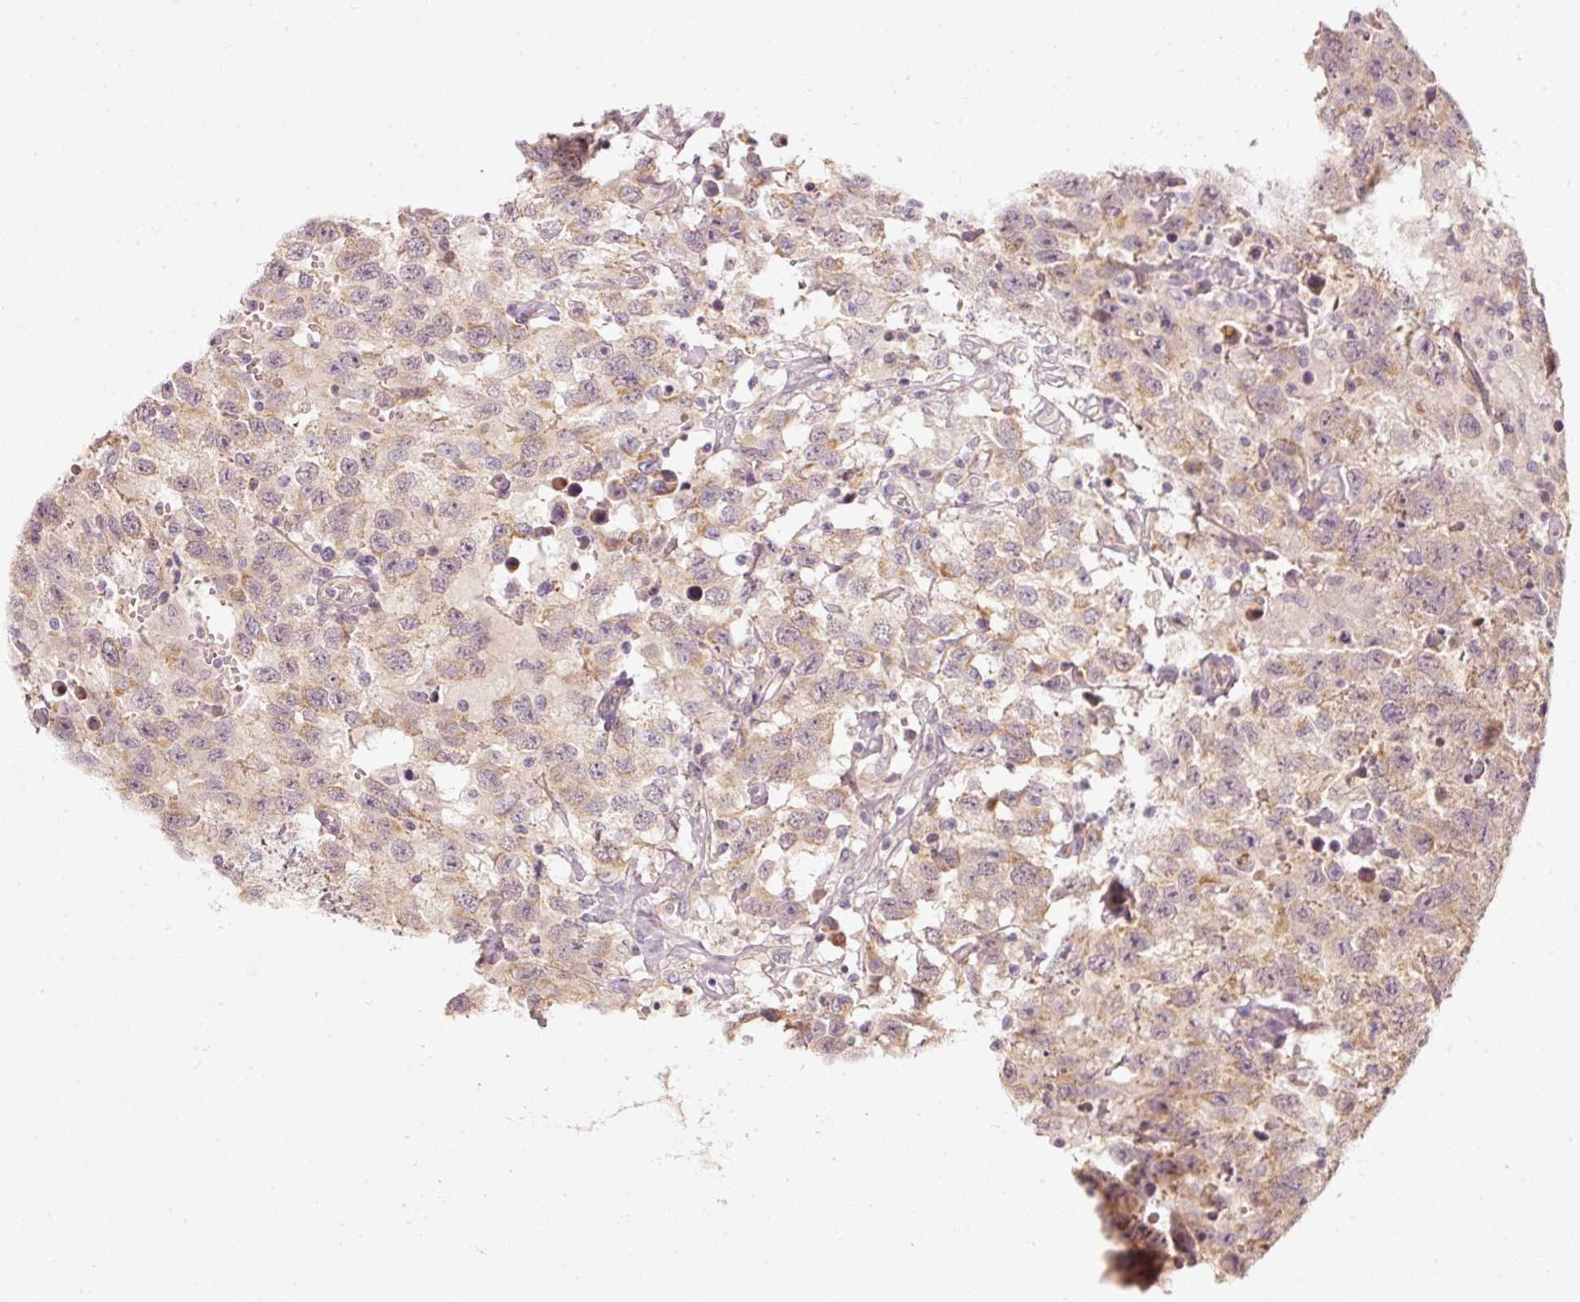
{"staining": {"intensity": "weak", "quantity": ">75%", "location": "cytoplasmic/membranous"}, "tissue": "testis cancer", "cell_type": "Tumor cells", "image_type": "cancer", "snomed": [{"axis": "morphology", "description": "Seminoma, NOS"}, {"axis": "topography", "description": "Testis"}], "caption": "High-power microscopy captured an immunohistochemistry histopathology image of testis seminoma, revealing weak cytoplasmic/membranous expression in about >75% of tumor cells. Using DAB (brown) and hematoxylin (blue) stains, captured at high magnification using brightfield microscopy.", "gene": "ARHGAP22", "patient": {"sex": "male", "age": 41}}